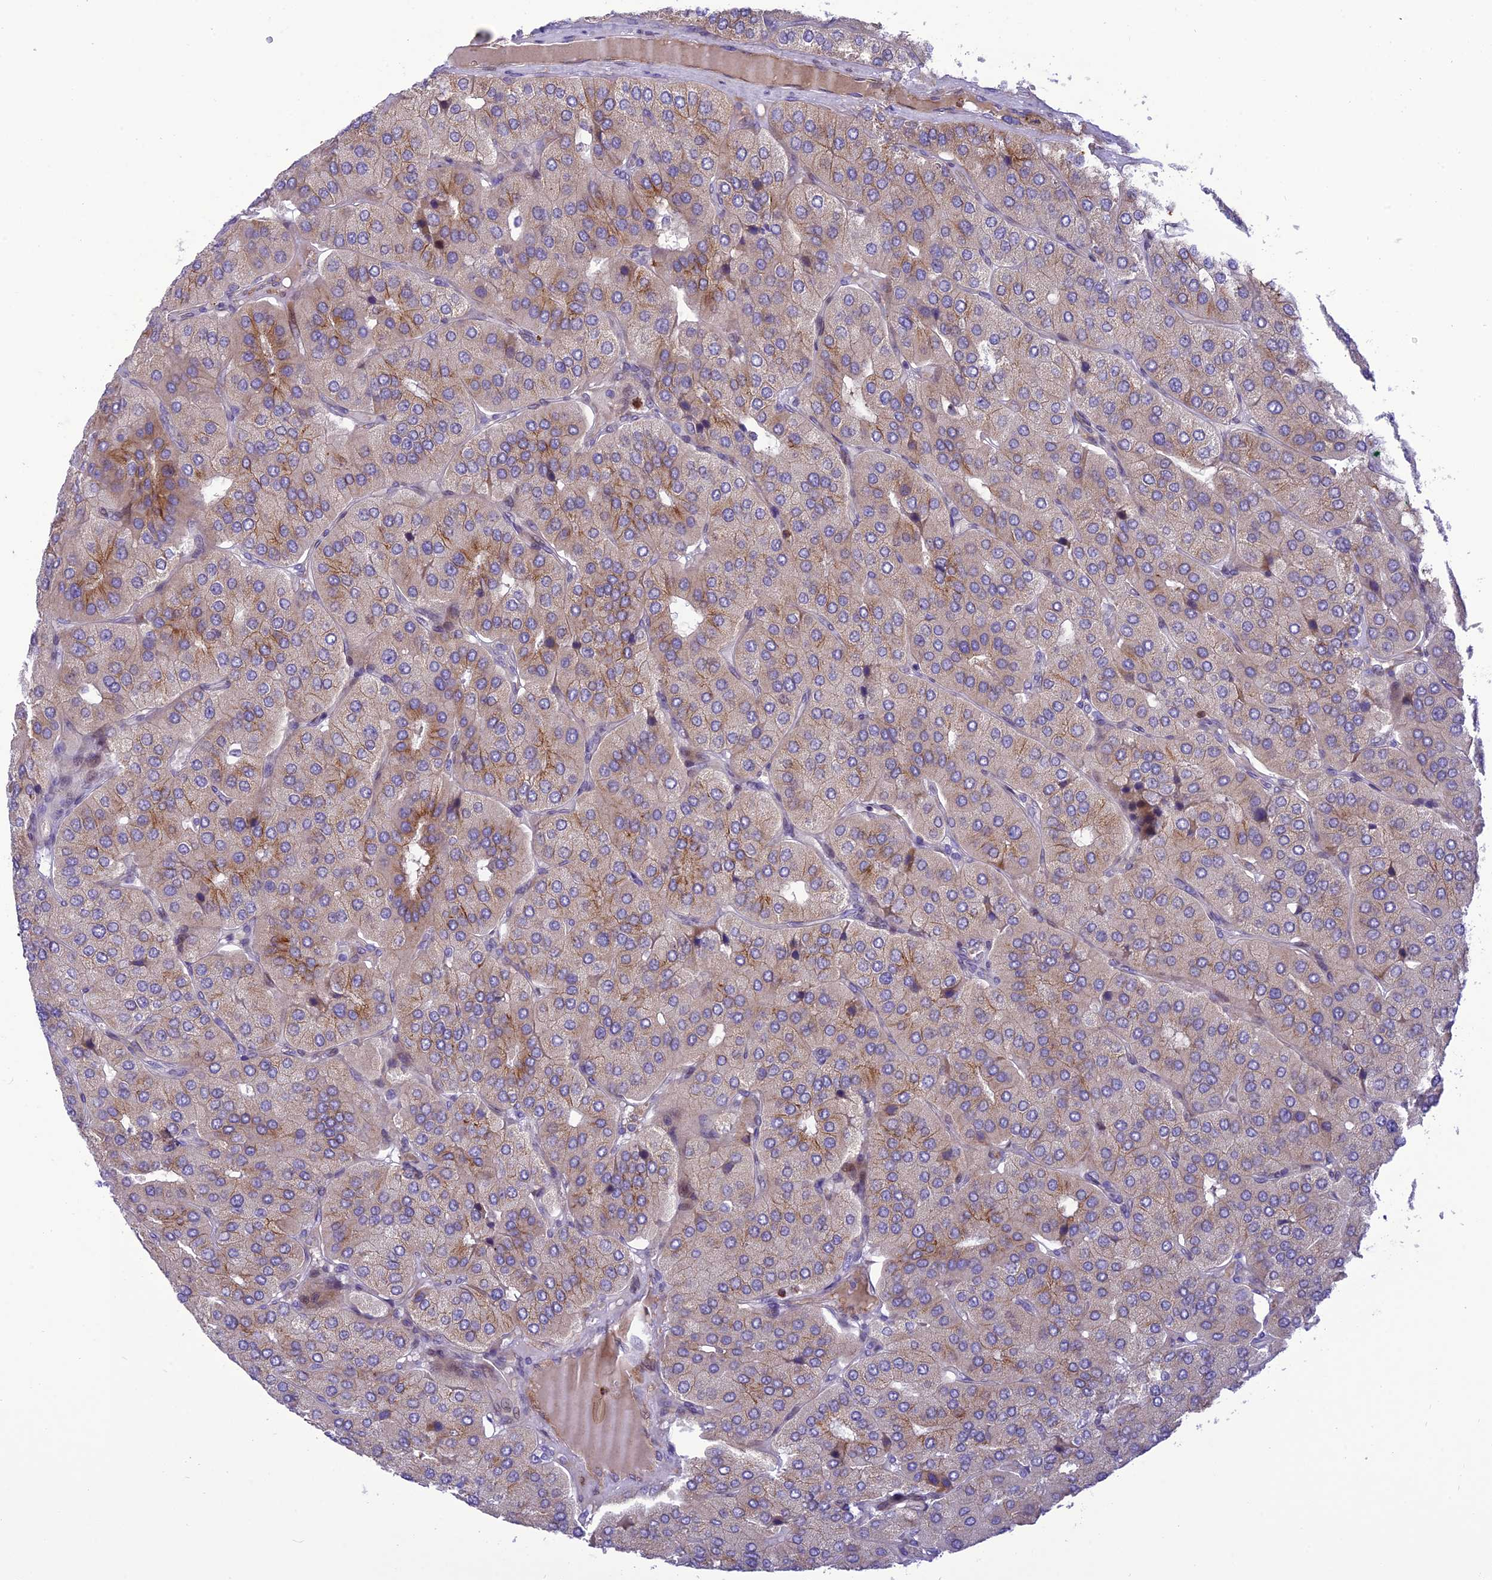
{"staining": {"intensity": "moderate", "quantity": "<25%", "location": "cytoplasmic/membranous"}, "tissue": "parathyroid gland", "cell_type": "Glandular cells", "image_type": "normal", "snomed": [{"axis": "morphology", "description": "Normal tissue, NOS"}, {"axis": "morphology", "description": "Adenoma, NOS"}, {"axis": "topography", "description": "Parathyroid gland"}], "caption": "Moderate cytoplasmic/membranous positivity is seen in approximately <25% of glandular cells in unremarkable parathyroid gland.", "gene": "JMY", "patient": {"sex": "female", "age": 86}}